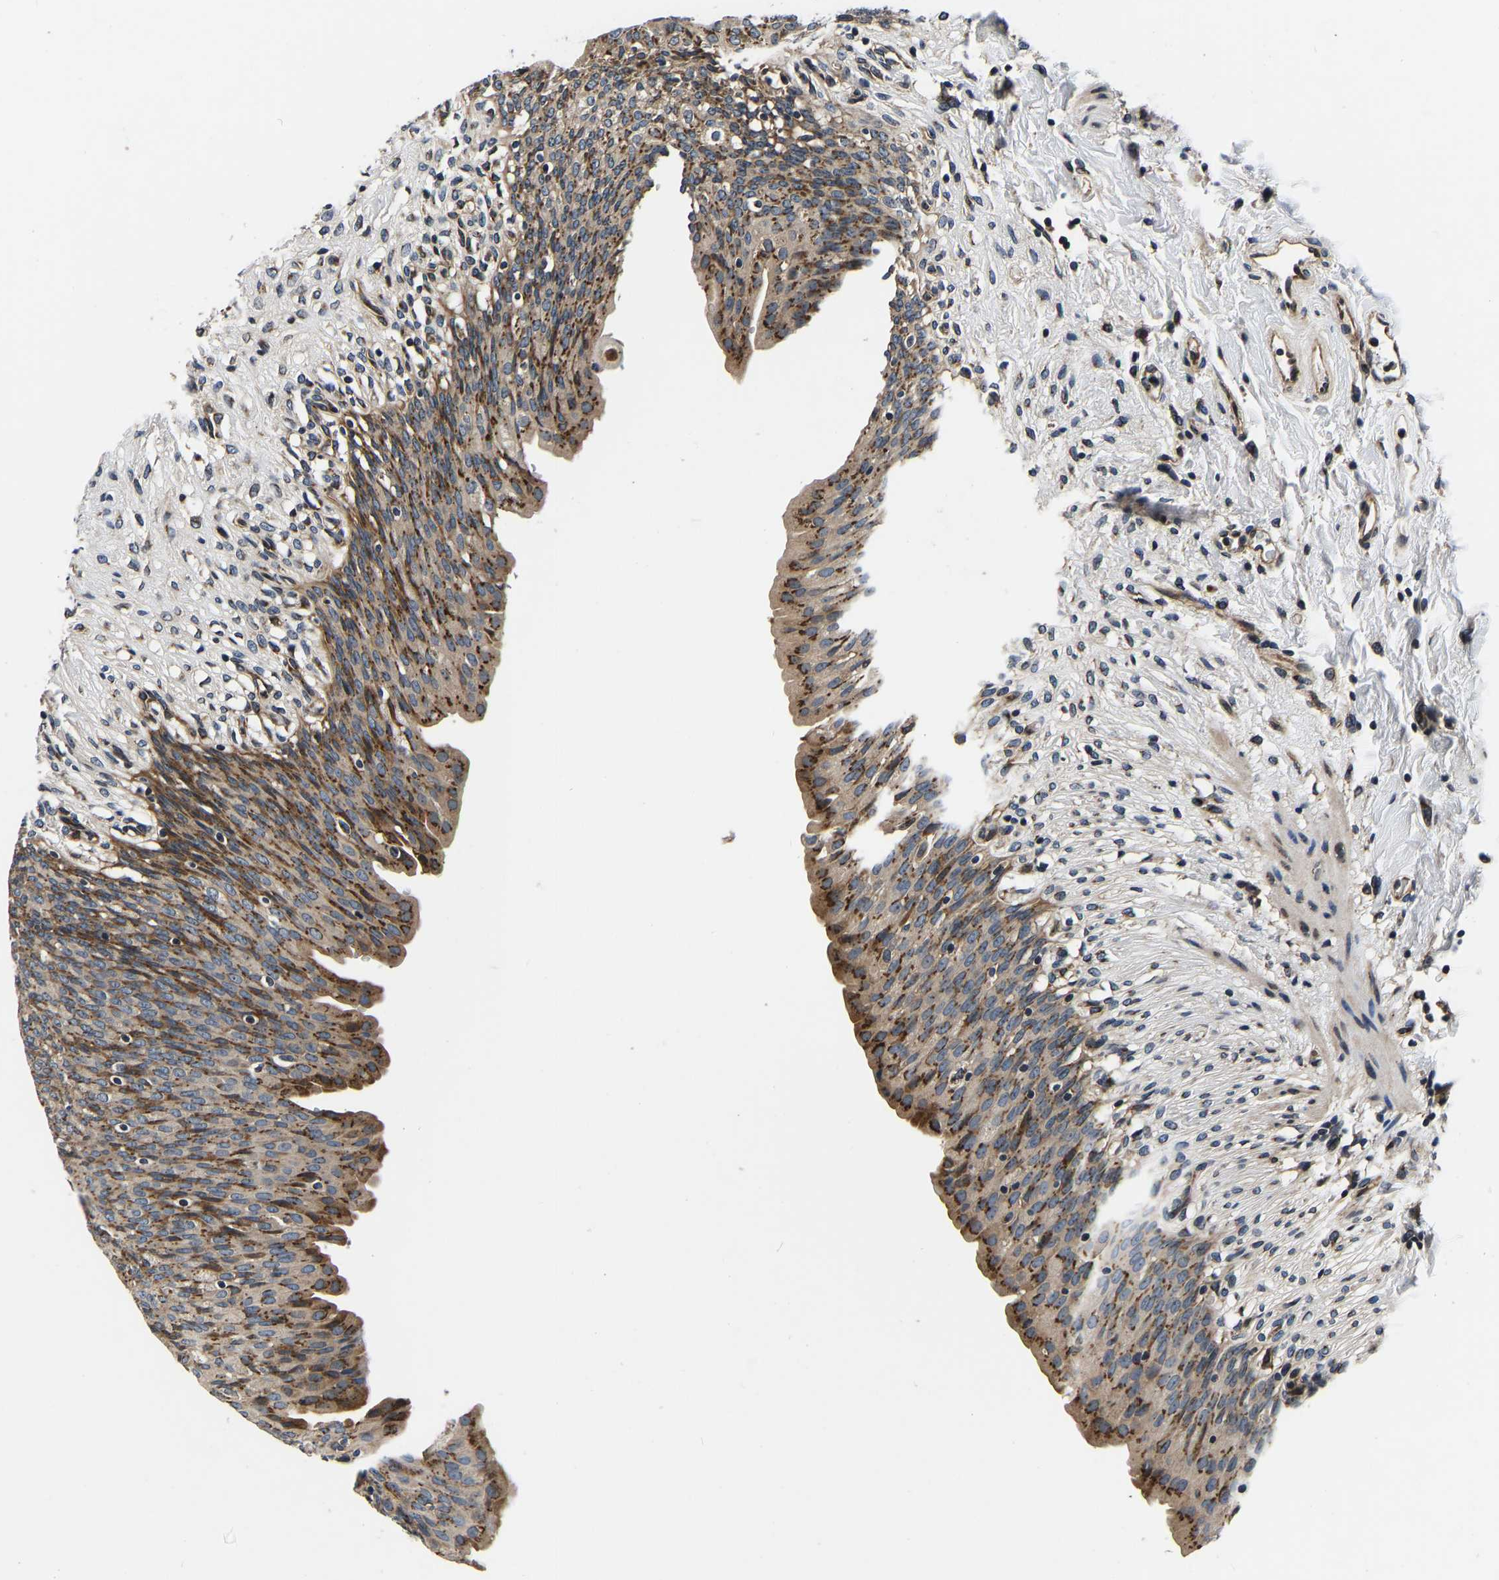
{"staining": {"intensity": "moderate", "quantity": ">75%", "location": "cytoplasmic/membranous"}, "tissue": "urinary bladder", "cell_type": "Urothelial cells", "image_type": "normal", "snomed": [{"axis": "morphology", "description": "Normal tissue, NOS"}, {"axis": "topography", "description": "Urinary bladder"}], "caption": "Urinary bladder stained with DAB (3,3'-diaminobenzidine) IHC demonstrates medium levels of moderate cytoplasmic/membranous positivity in approximately >75% of urothelial cells. The staining was performed using DAB (3,3'-diaminobenzidine), with brown indicating positive protein expression. Nuclei are stained blue with hematoxylin.", "gene": "RABAC1", "patient": {"sex": "female", "age": 79}}